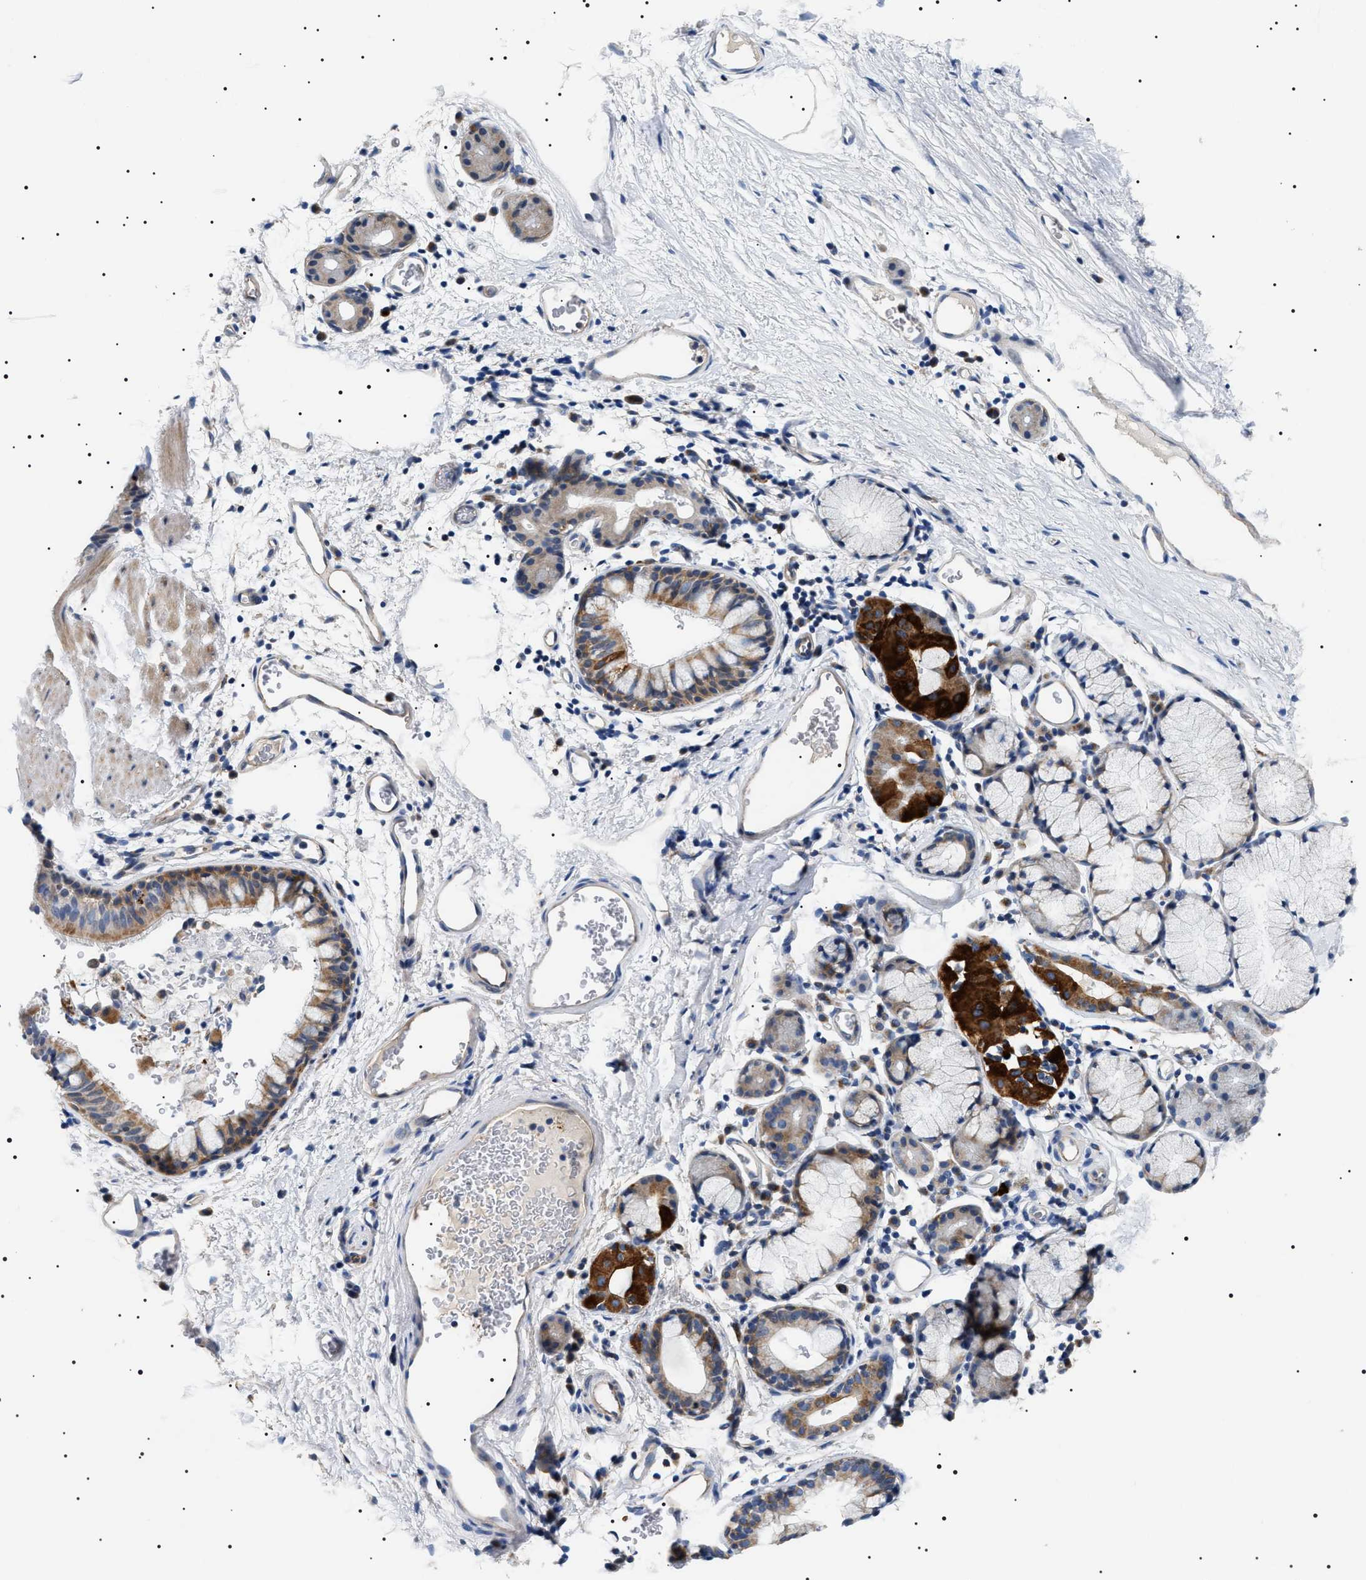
{"staining": {"intensity": "moderate", "quantity": ">75%", "location": "cytoplasmic/membranous"}, "tissue": "bronchus", "cell_type": "Respiratory epithelial cells", "image_type": "normal", "snomed": [{"axis": "morphology", "description": "Normal tissue, NOS"}, {"axis": "topography", "description": "Cartilage tissue"}, {"axis": "topography", "description": "Bronchus"}], "caption": "Unremarkable bronchus reveals moderate cytoplasmic/membranous positivity in approximately >75% of respiratory epithelial cells.", "gene": "TMEM222", "patient": {"sex": "female", "age": 53}}